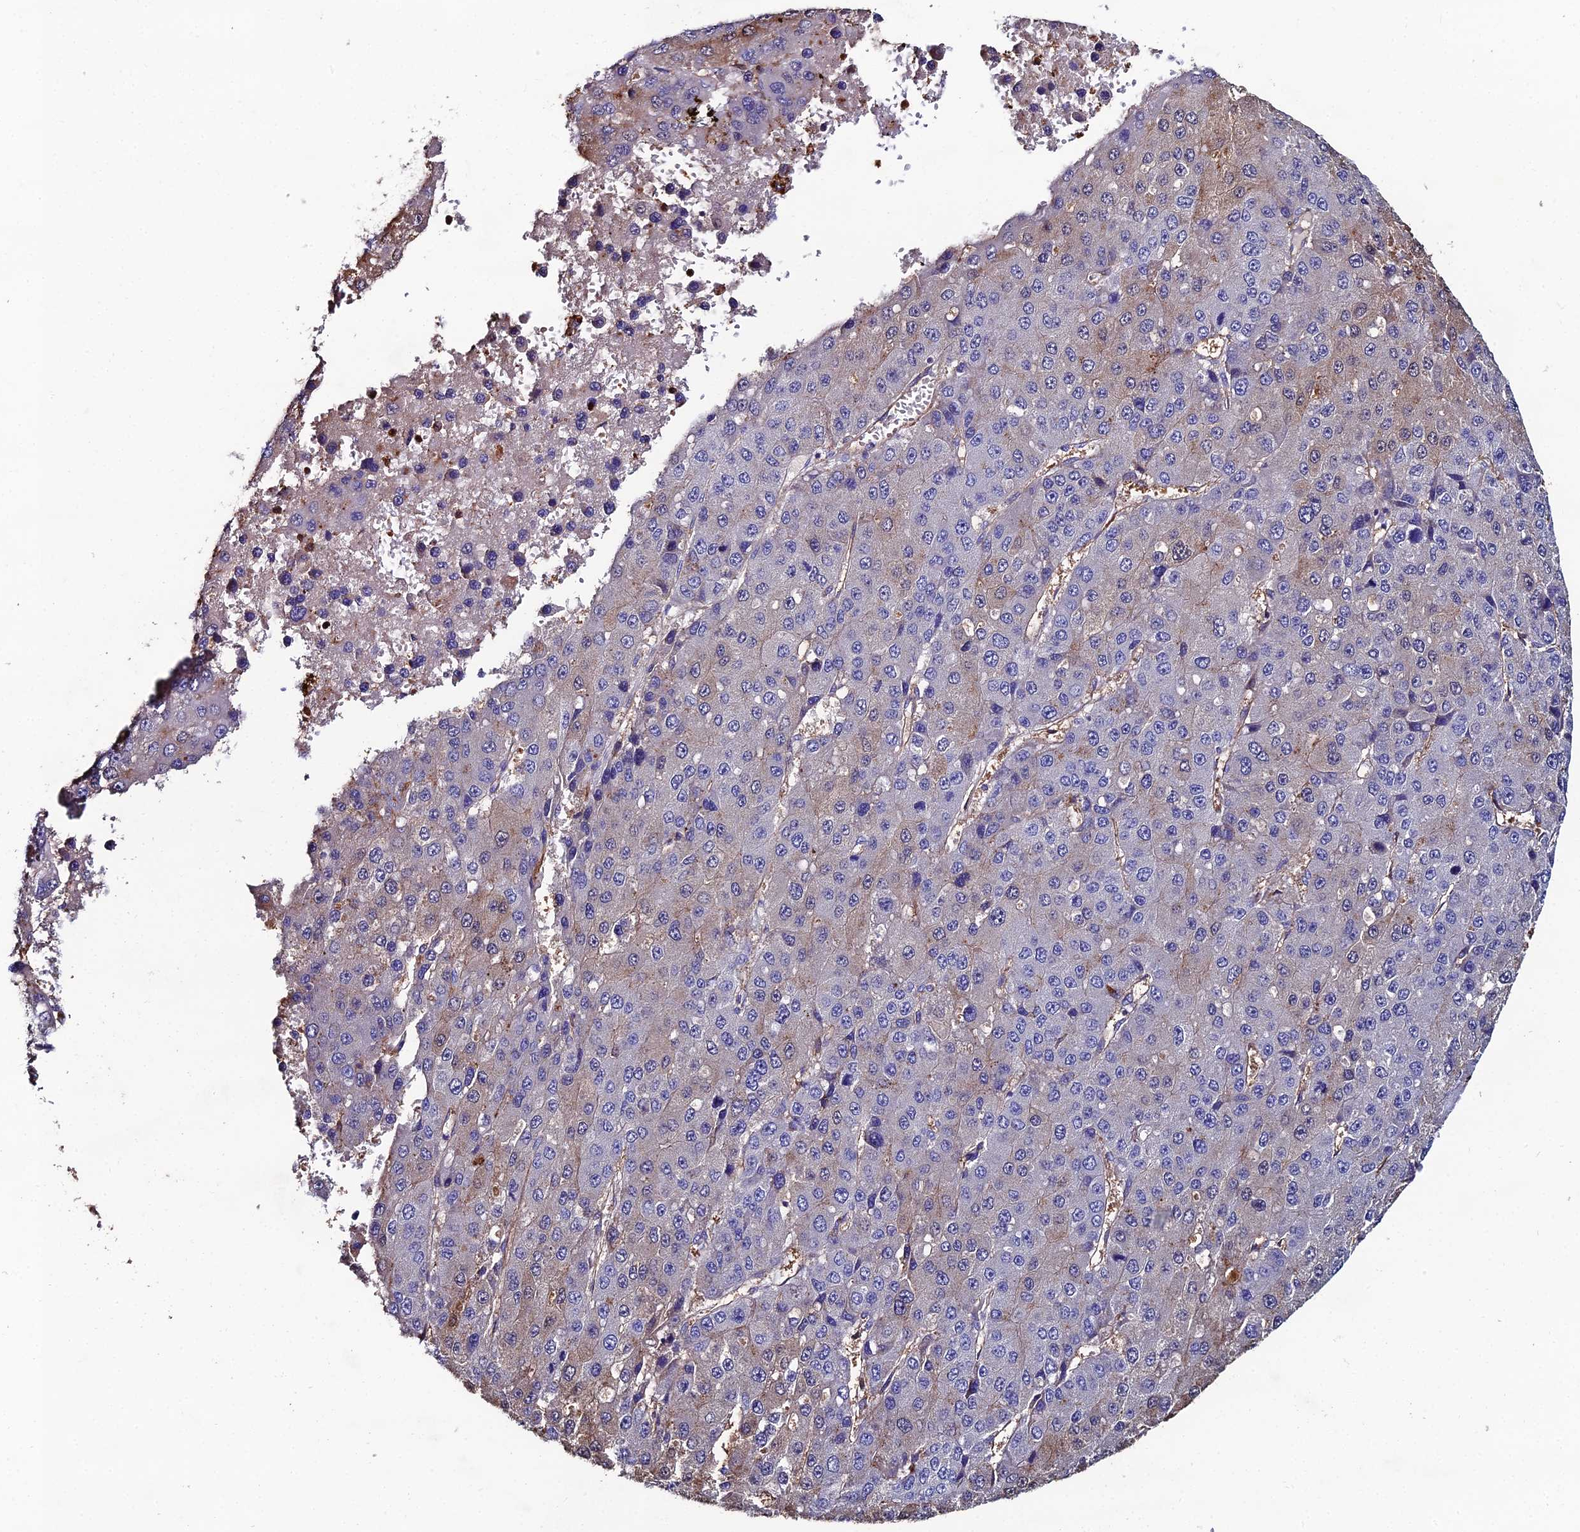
{"staining": {"intensity": "weak", "quantity": "25%-75%", "location": "cytoplasmic/membranous"}, "tissue": "liver cancer", "cell_type": "Tumor cells", "image_type": "cancer", "snomed": [{"axis": "morphology", "description": "Carcinoma, Hepatocellular, NOS"}, {"axis": "topography", "description": "Liver"}], "caption": "Immunohistochemical staining of human liver cancer exhibits low levels of weak cytoplasmic/membranous protein staining in approximately 25%-75% of tumor cells.", "gene": "C6", "patient": {"sex": "female", "age": 73}}